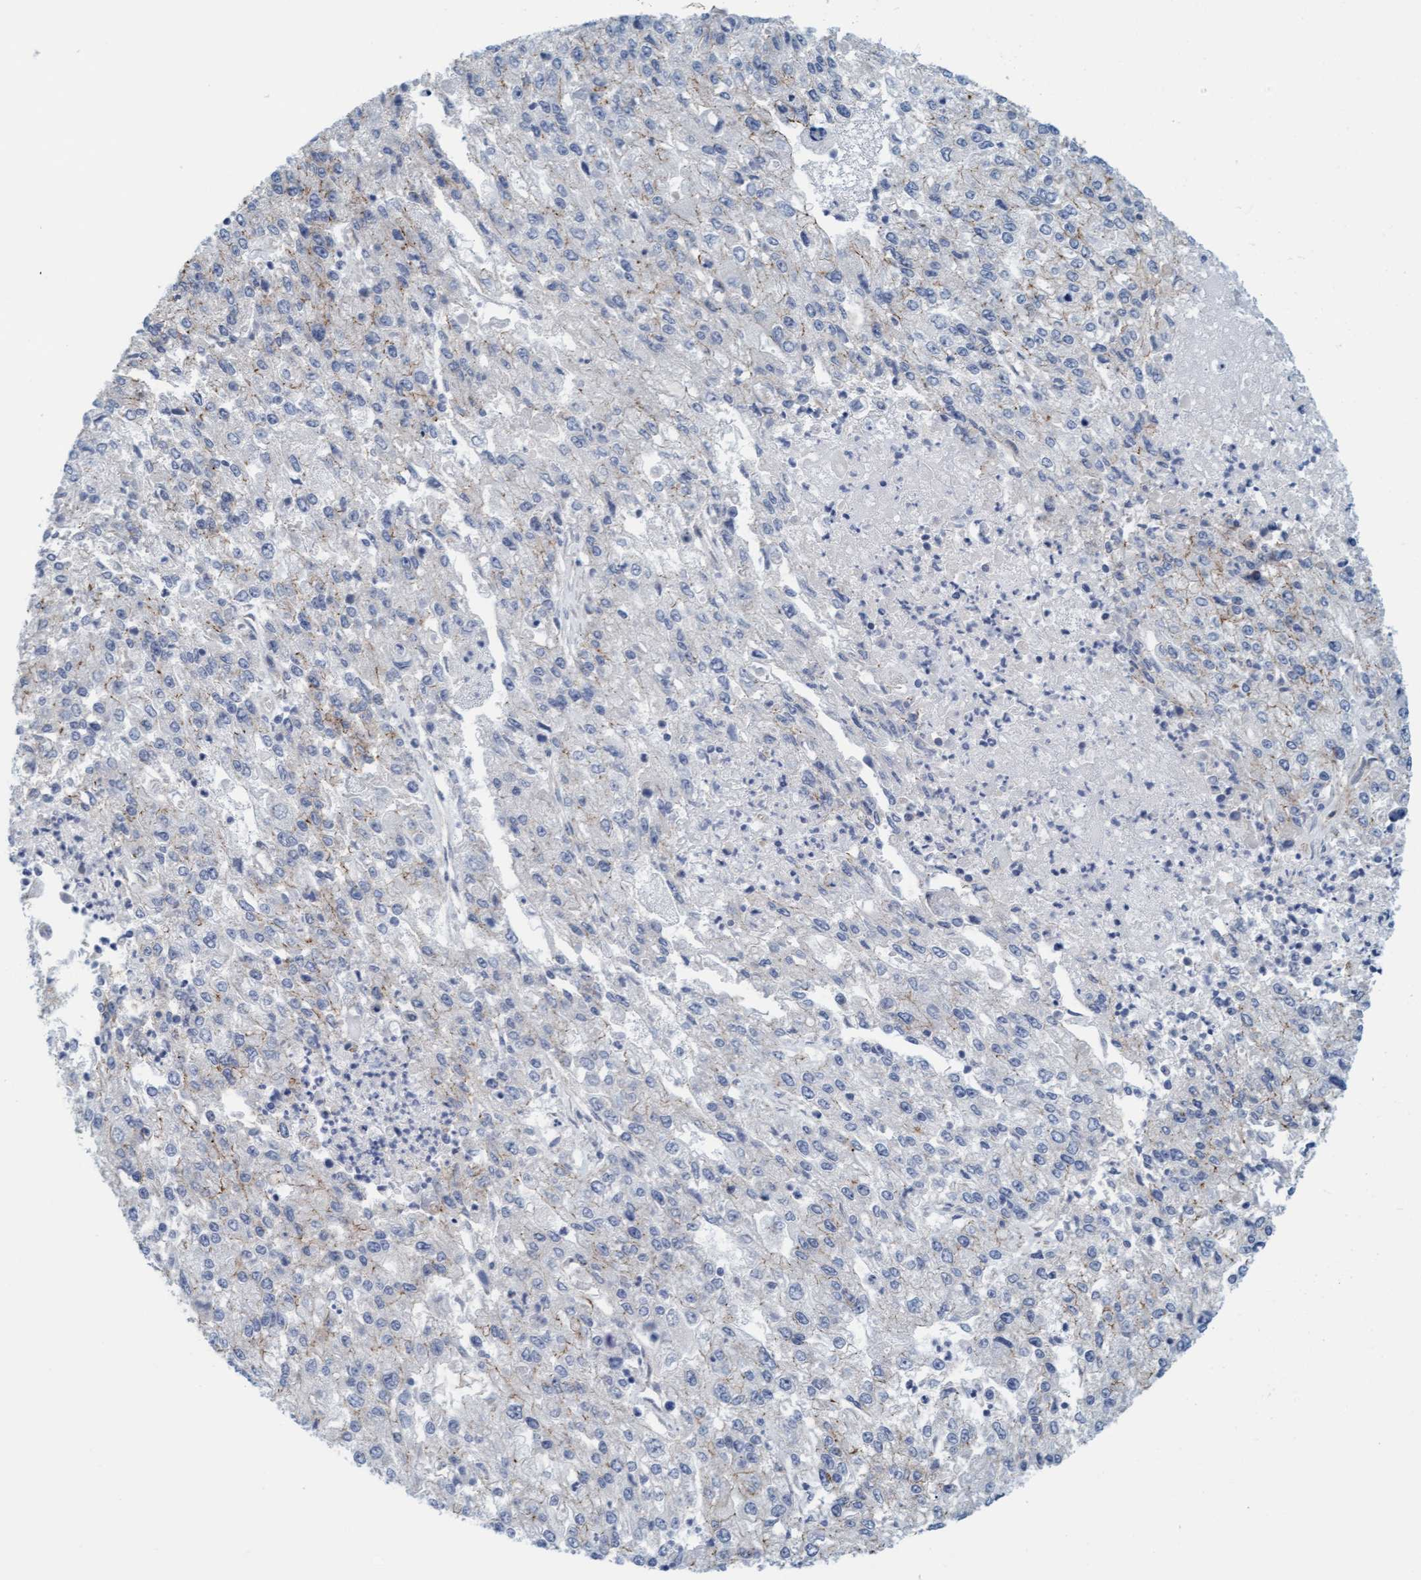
{"staining": {"intensity": "negative", "quantity": "none", "location": "none"}, "tissue": "endometrial cancer", "cell_type": "Tumor cells", "image_type": "cancer", "snomed": [{"axis": "morphology", "description": "Adenocarcinoma, NOS"}, {"axis": "topography", "description": "Endometrium"}], "caption": "Tumor cells show no significant protein positivity in endometrial cancer (adenocarcinoma).", "gene": "KRBA2", "patient": {"sex": "female", "age": 49}}